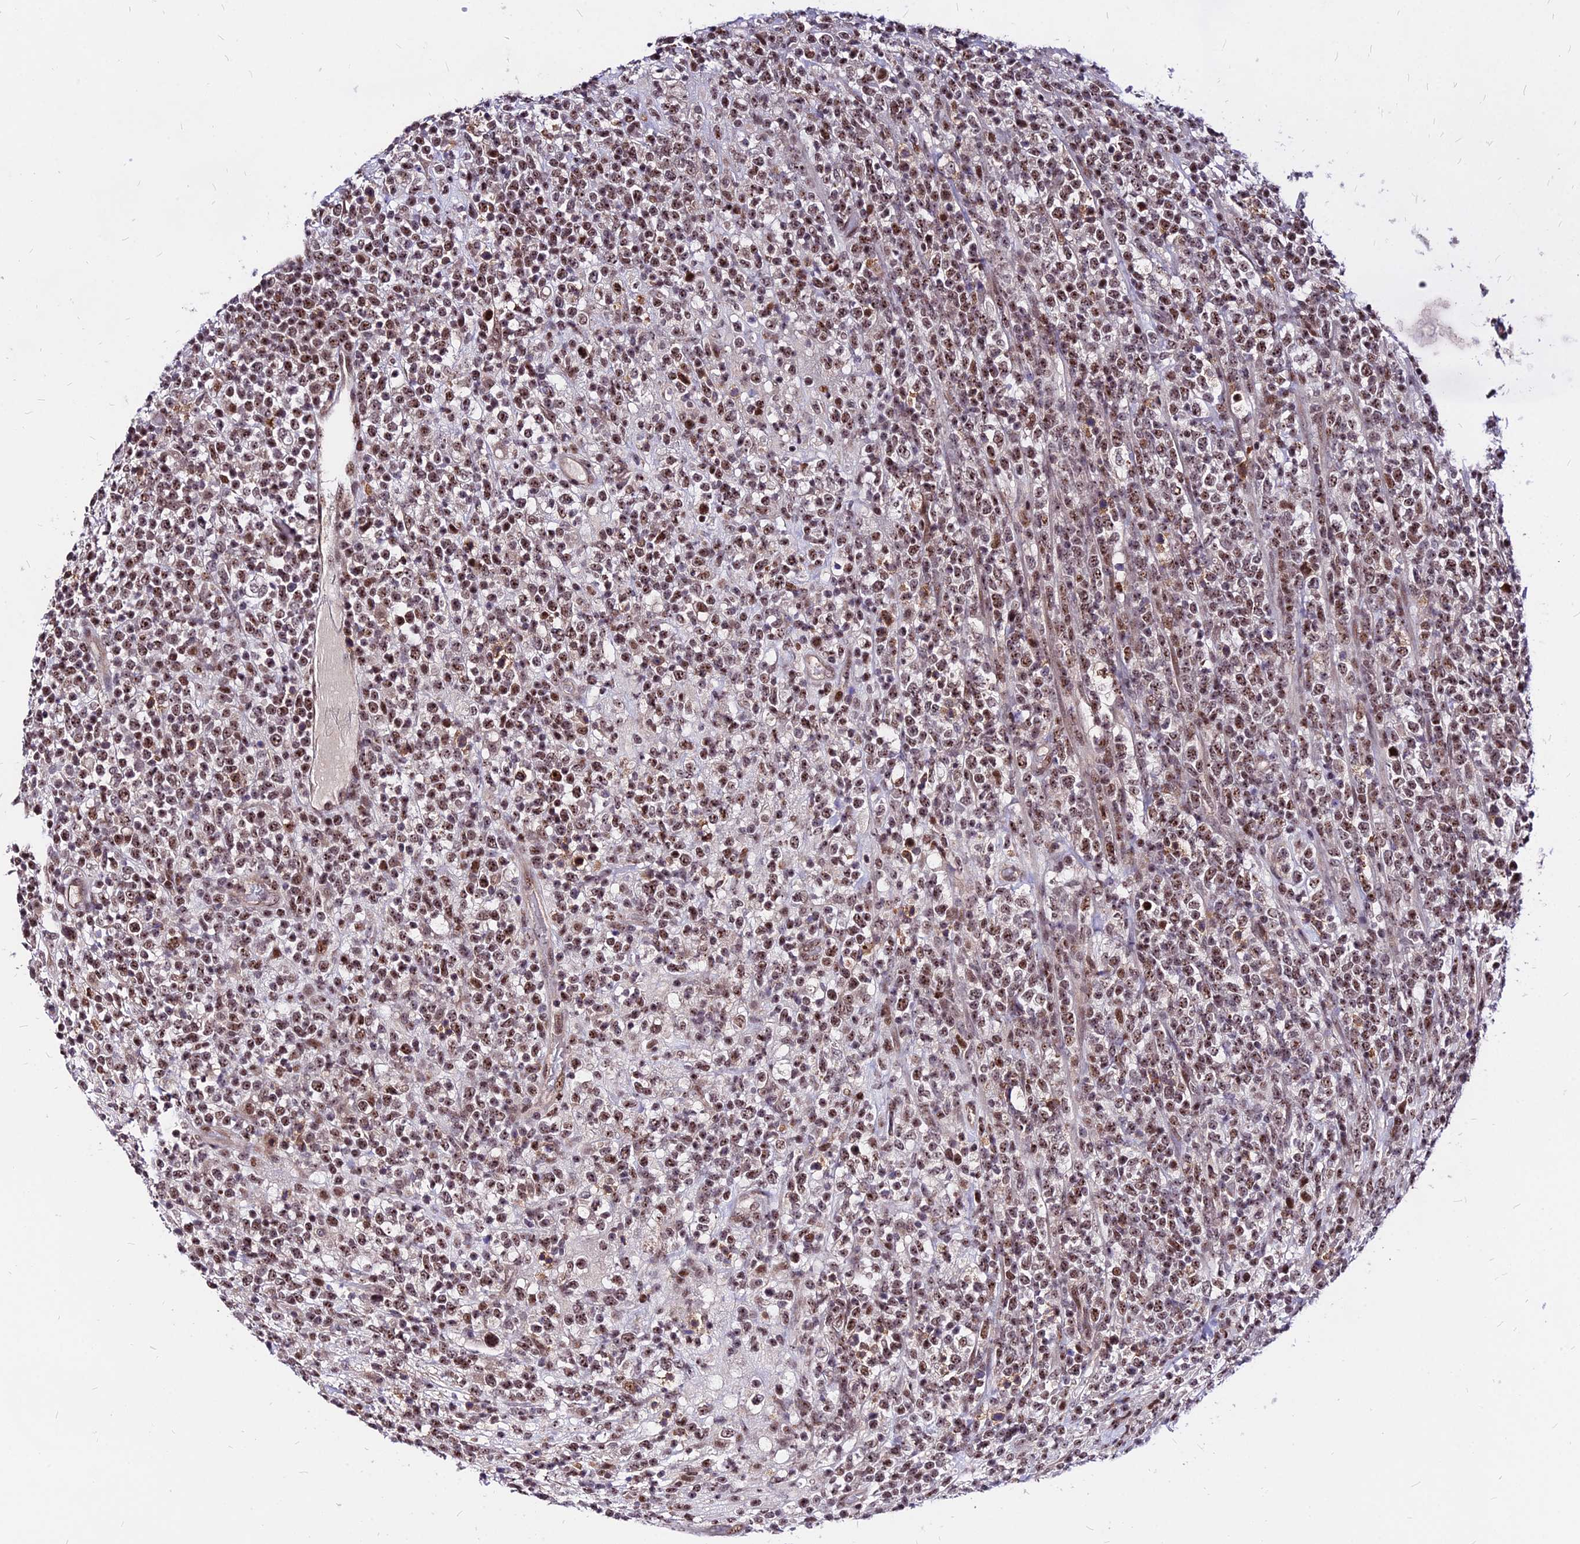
{"staining": {"intensity": "moderate", "quantity": ">75%", "location": "nuclear"}, "tissue": "lymphoma", "cell_type": "Tumor cells", "image_type": "cancer", "snomed": [{"axis": "morphology", "description": "Malignant lymphoma, non-Hodgkin's type, High grade"}, {"axis": "topography", "description": "Colon"}], "caption": "There is medium levels of moderate nuclear positivity in tumor cells of malignant lymphoma, non-Hodgkin's type (high-grade), as demonstrated by immunohistochemical staining (brown color).", "gene": "DDX55", "patient": {"sex": "female", "age": 53}}